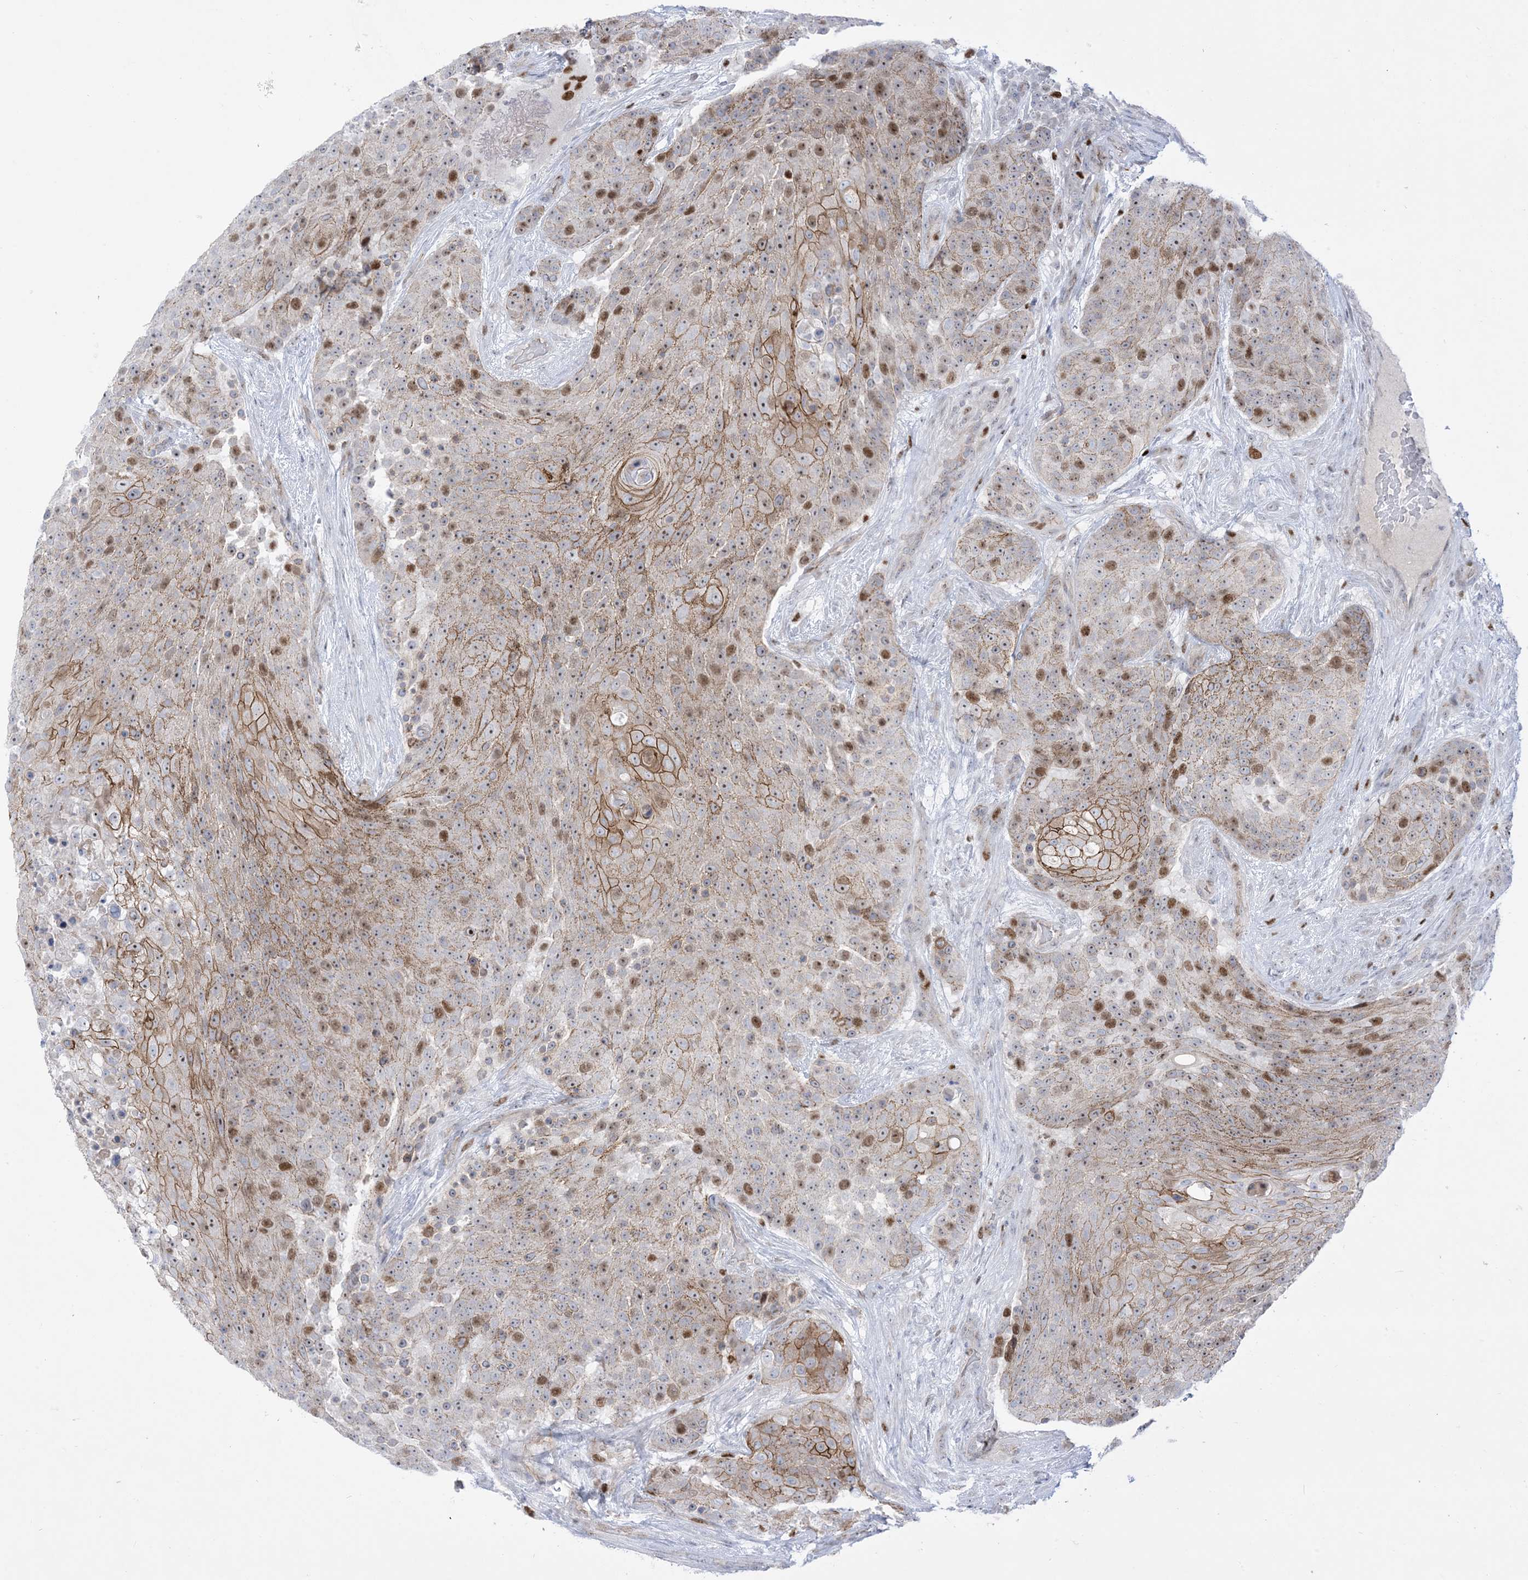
{"staining": {"intensity": "moderate", "quantity": ">75%", "location": "cytoplasmic/membranous,nuclear"}, "tissue": "urothelial cancer", "cell_type": "Tumor cells", "image_type": "cancer", "snomed": [{"axis": "morphology", "description": "Urothelial carcinoma, High grade"}, {"axis": "topography", "description": "Urinary bladder"}], "caption": "Approximately >75% of tumor cells in human urothelial carcinoma (high-grade) show moderate cytoplasmic/membranous and nuclear protein expression as visualized by brown immunohistochemical staining.", "gene": "MARS2", "patient": {"sex": "female", "age": 63}}